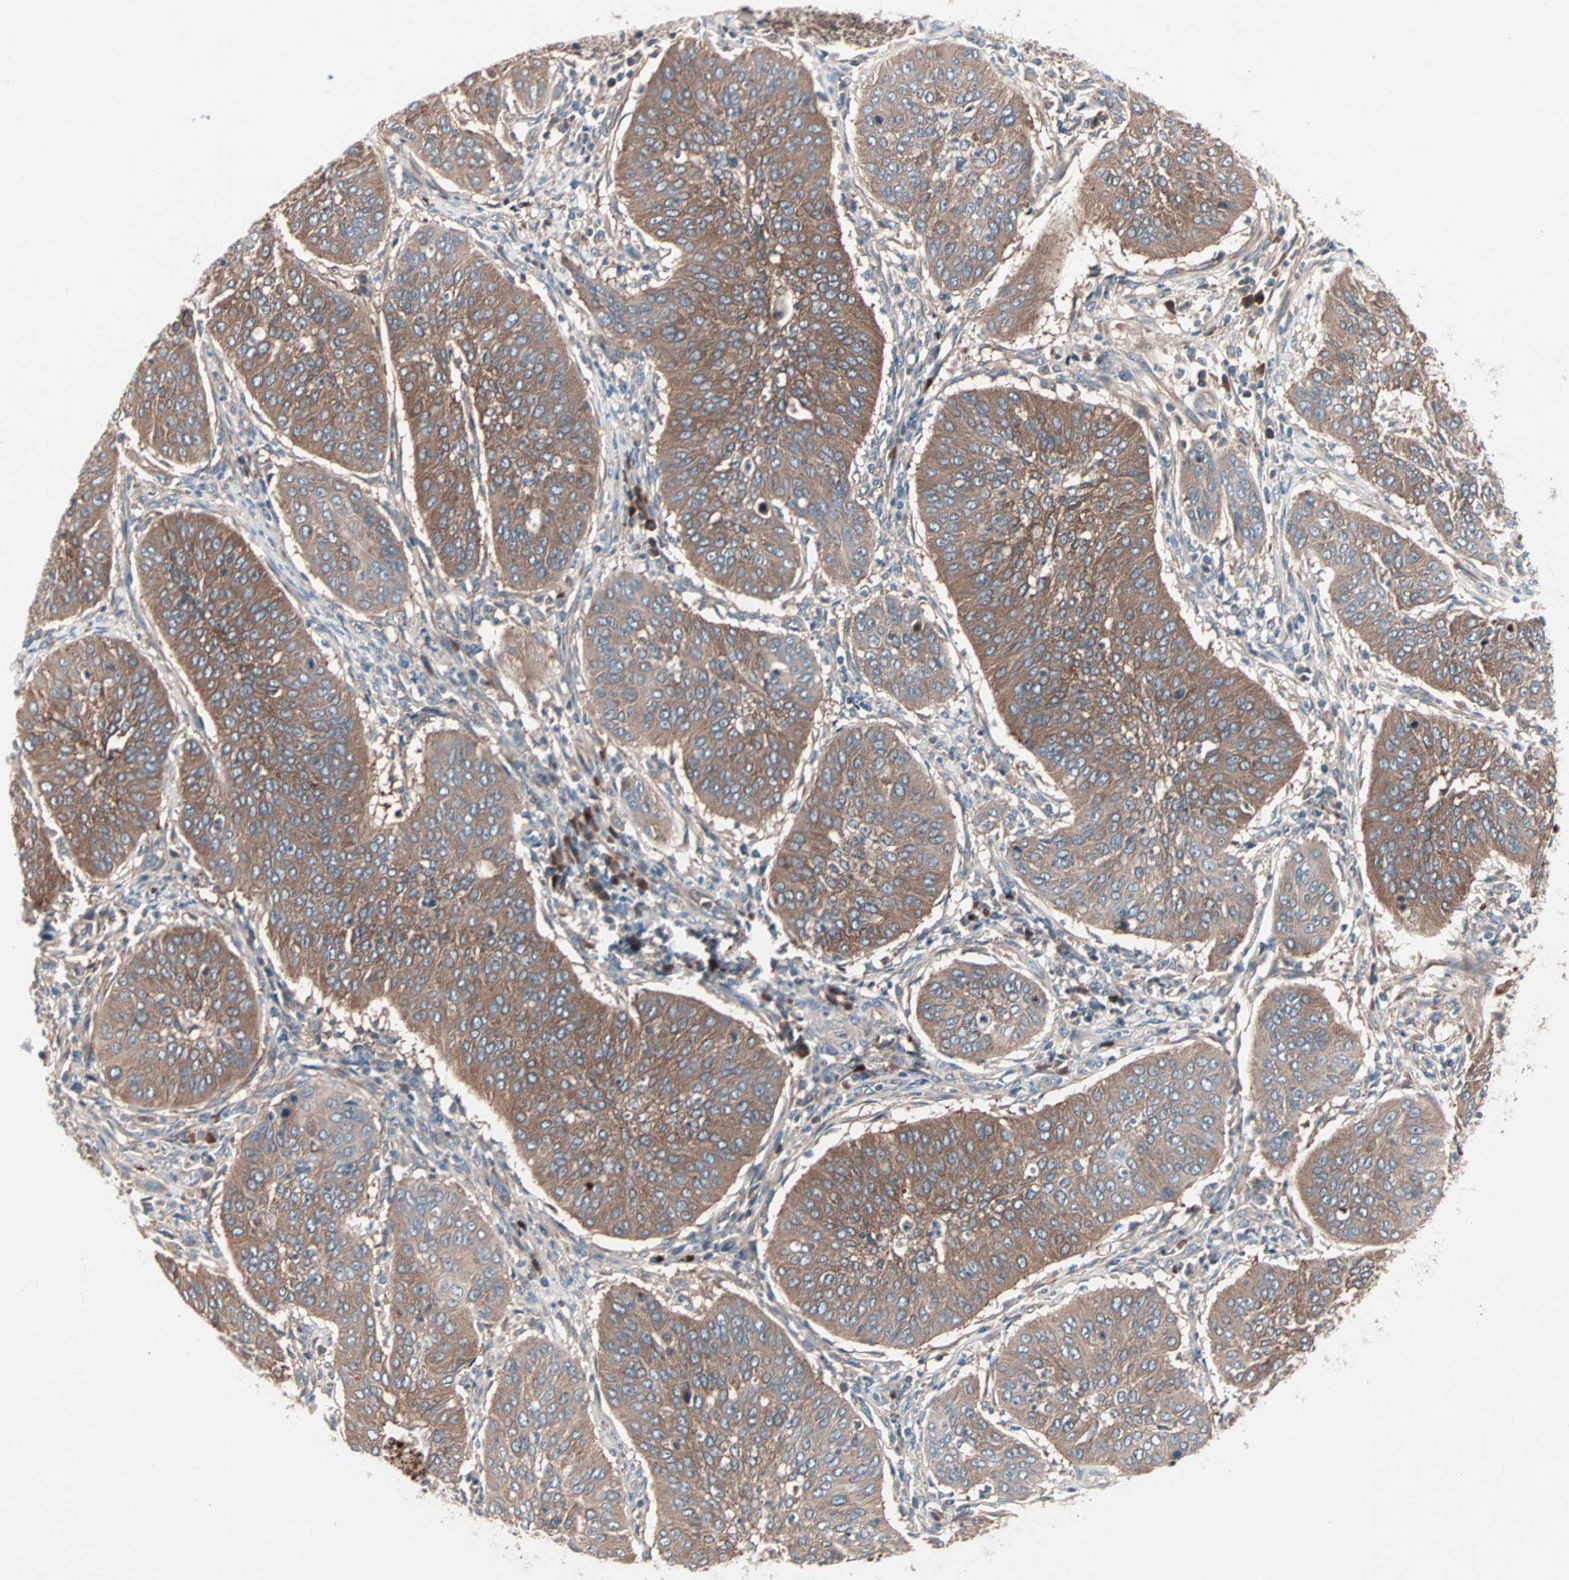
{"staining": {"intensity": "moderate", "quantity": ">75%", "location": "cytoplasmic/membranous"}, "tissue": "cervical cancer", "cell_type": "Tumor cells", "image_type": "cancer", "snomed": [{"axis": "morphology", "description": "Normal tissue, NOS"}, {"axis": "morphology", "description": "Squamous cell carcinoma, NOS"}, {"axis": "topography", "description": "Cervix"}], "caption": "Tumor cells display moderate cytoplasmic/membranous positivity in approximately >75% of cells in cervical squamous cell carcinoma.", "gene": "CAD", "patient": {"sex": "female", "age": 39}}